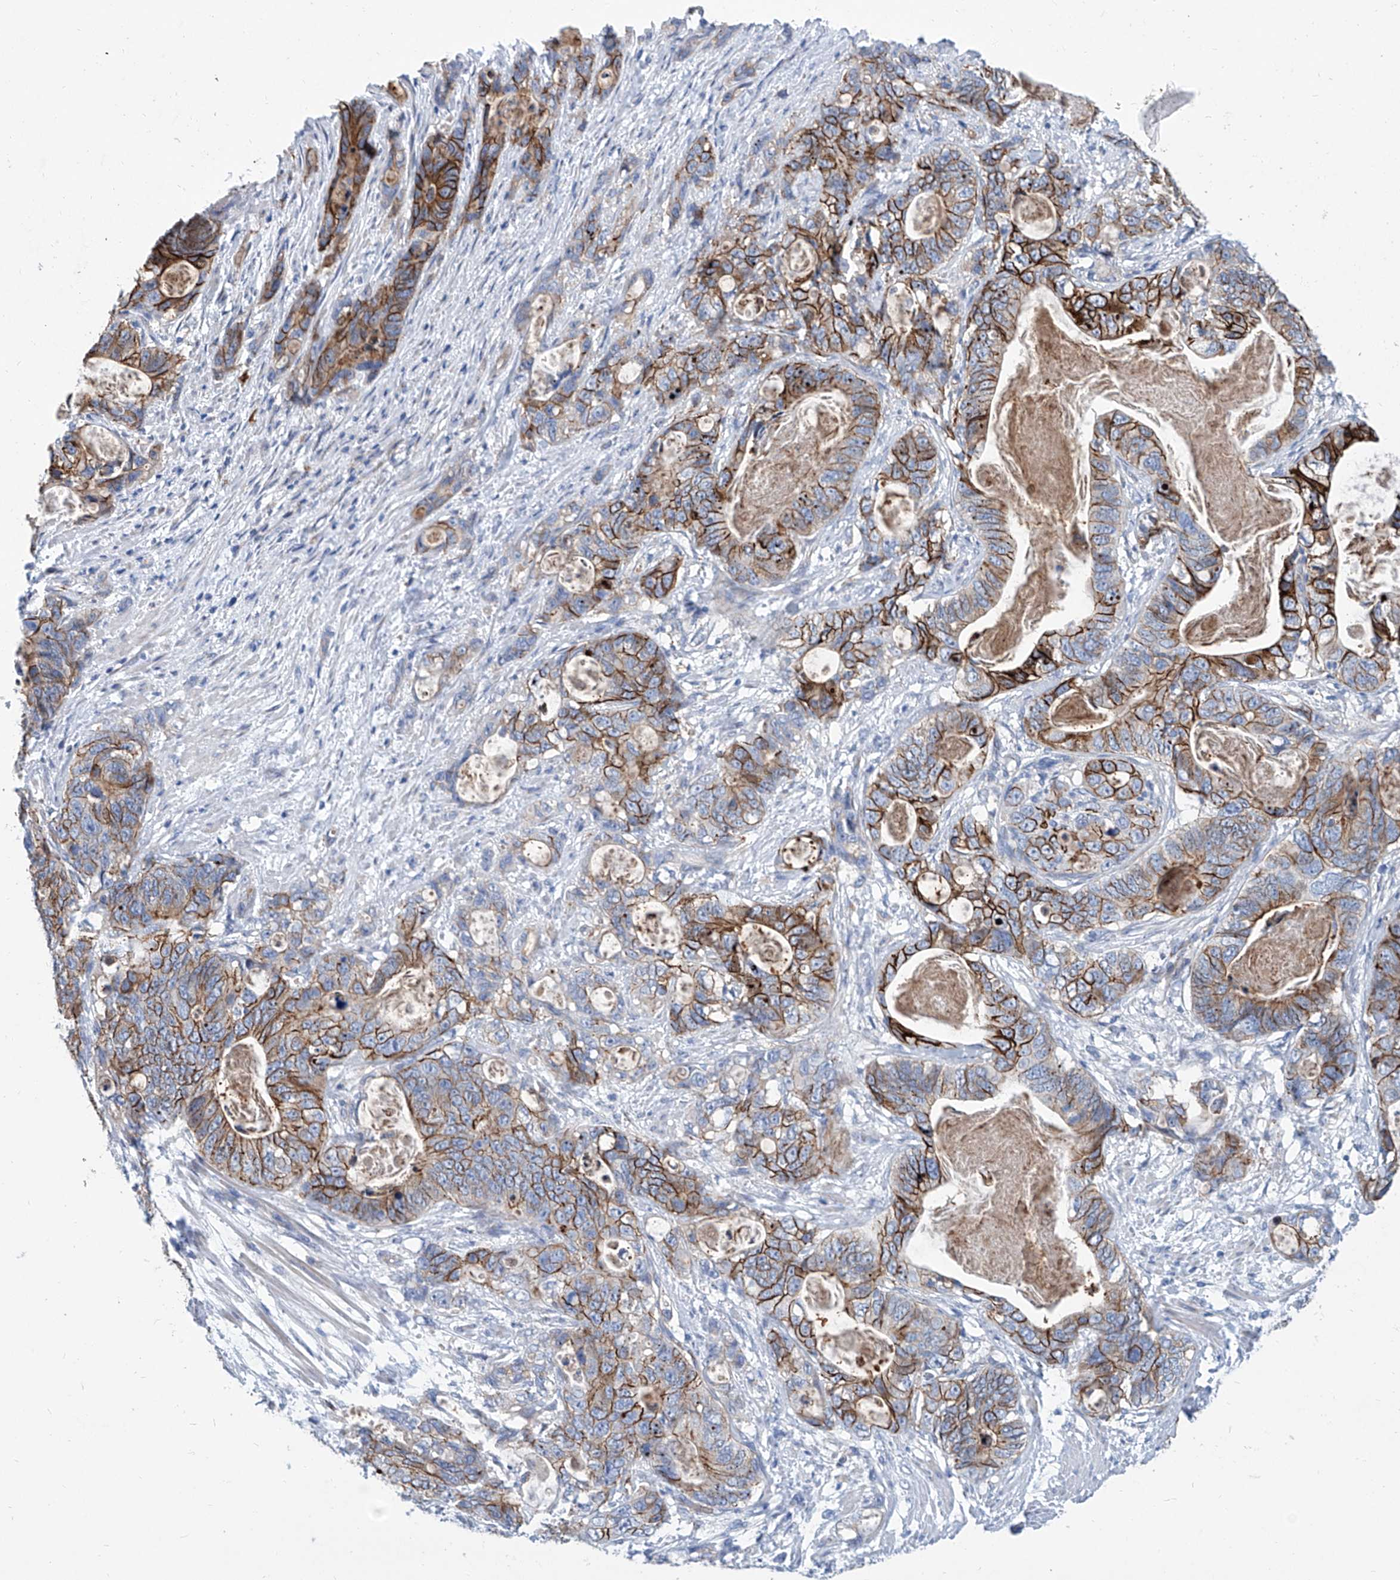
{"staining": {"intensity": "strong", "quantity": ">75%", "location": "cytoplasmic/membranous"}, "tissue": "stomach cancer", "cell_type": "Tumor cells", "image_type": "cancer", "snomed": [{"axis": "morphology", "description": "Normal tissue, NOS"}, {"axis": "morphology", "description": "Adenocarcinoma, NOS"}, {"axis": "topography", "description": "Stomach"}], "caption": "This micrograph exhibits stomach adenocarcinoma stained with IHC to label a protein in brown. The cytoplasmic/membranous of tumor cells show strong positivity for the protein. Nuclei are counter-stained blue.", "gene": "FPR2", "patient": {"sex": "female", "age": 89}}